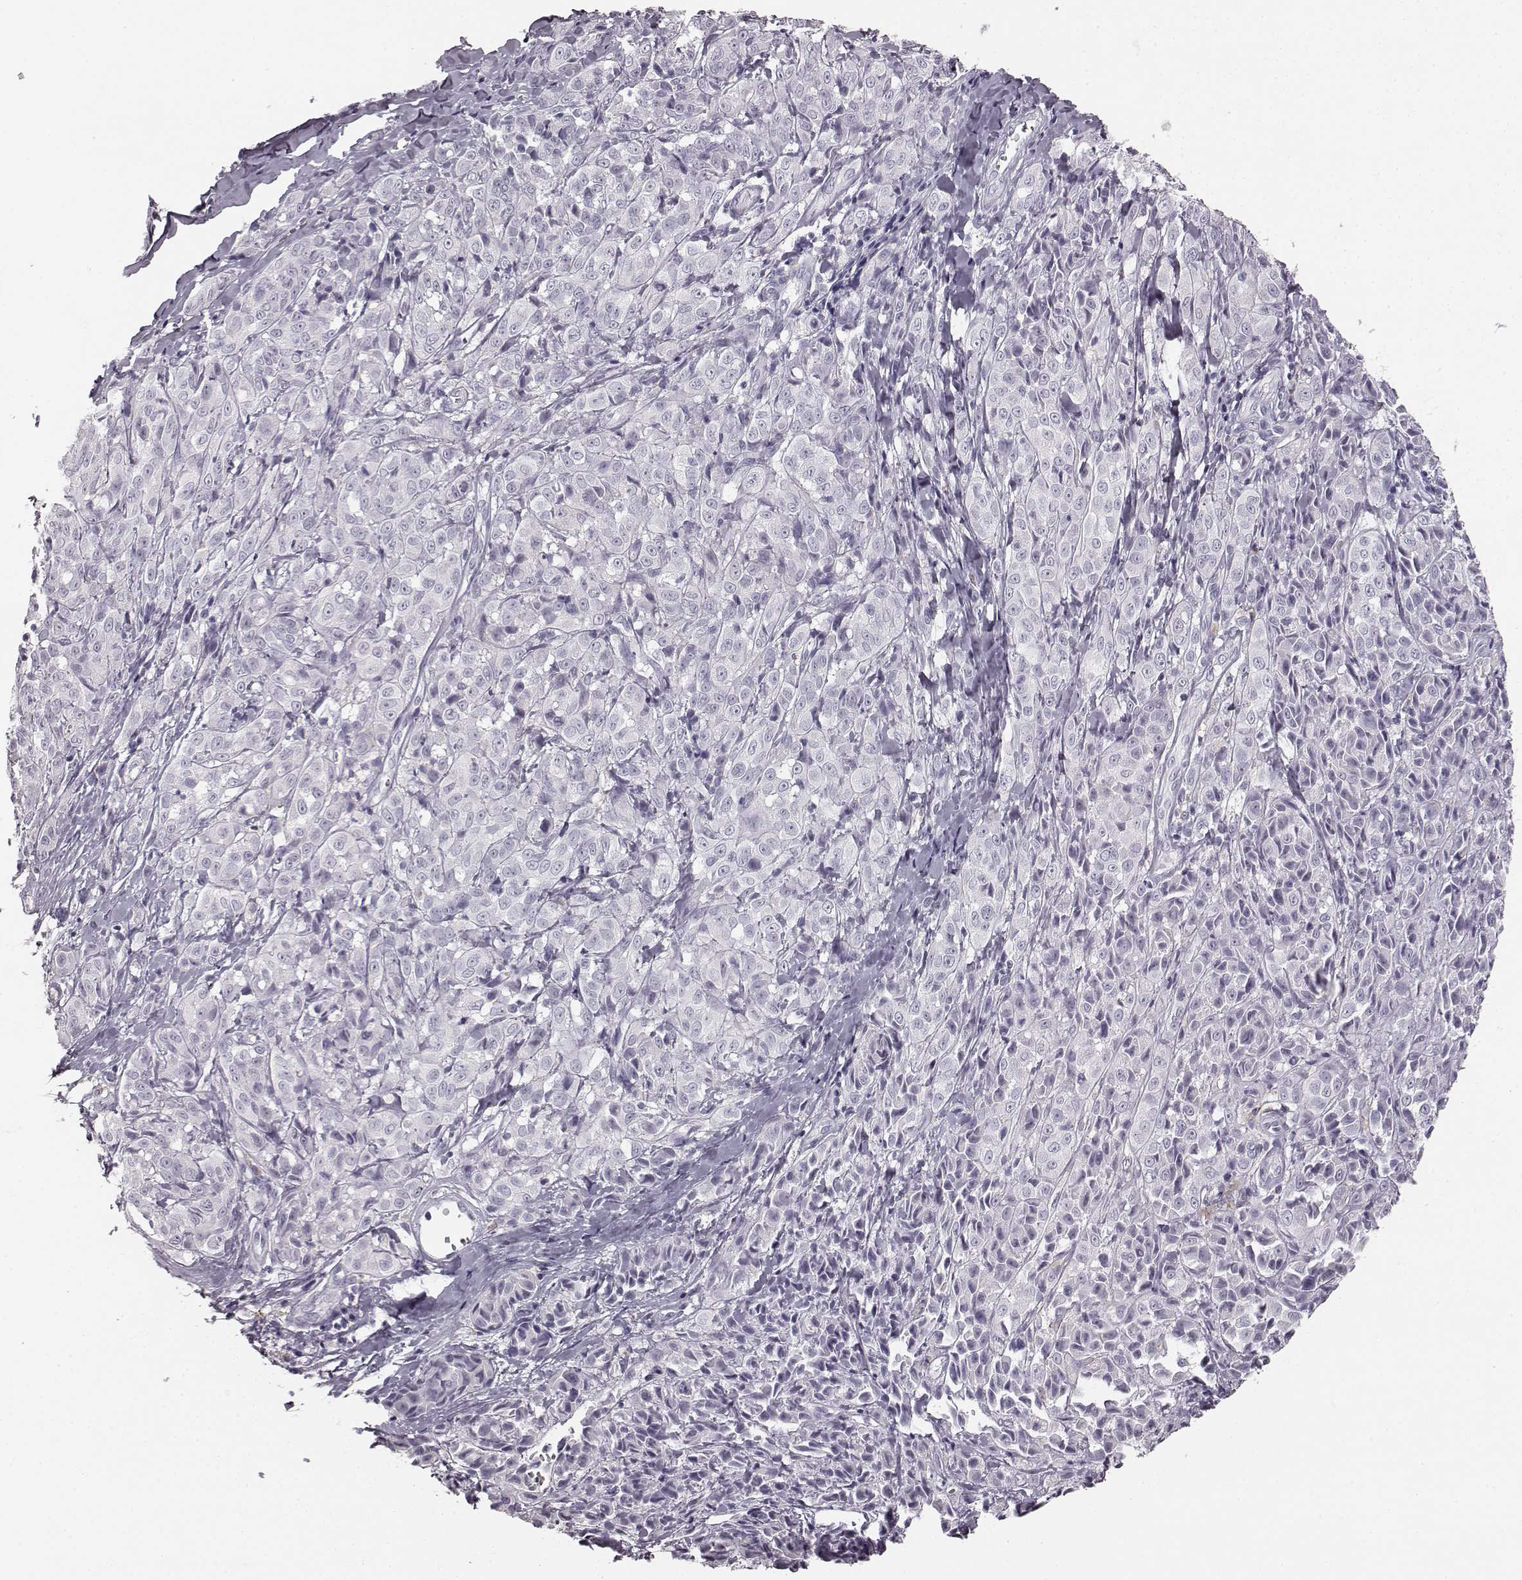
{"staining": {"intensity": "negative", "quantity": "none", "location": "none"}, "tissue": "melanoma", "cell_type": "Tumor cells", "image_type": "cancer", "snomed": [{"axis": "morphology", "description": "Malignant melanoma, NOS"}, {"axis": "topography", "description": "Skin"}], "caption": "IHC image of melanoma stained for a protein (brown), which demonstrates no positivity in tumor cells. (Immunohistochemistry, brightfield microscopy, high magnification).", "gene": "TMPRSS15", "patient": {"sex": "male", "age": 89}}